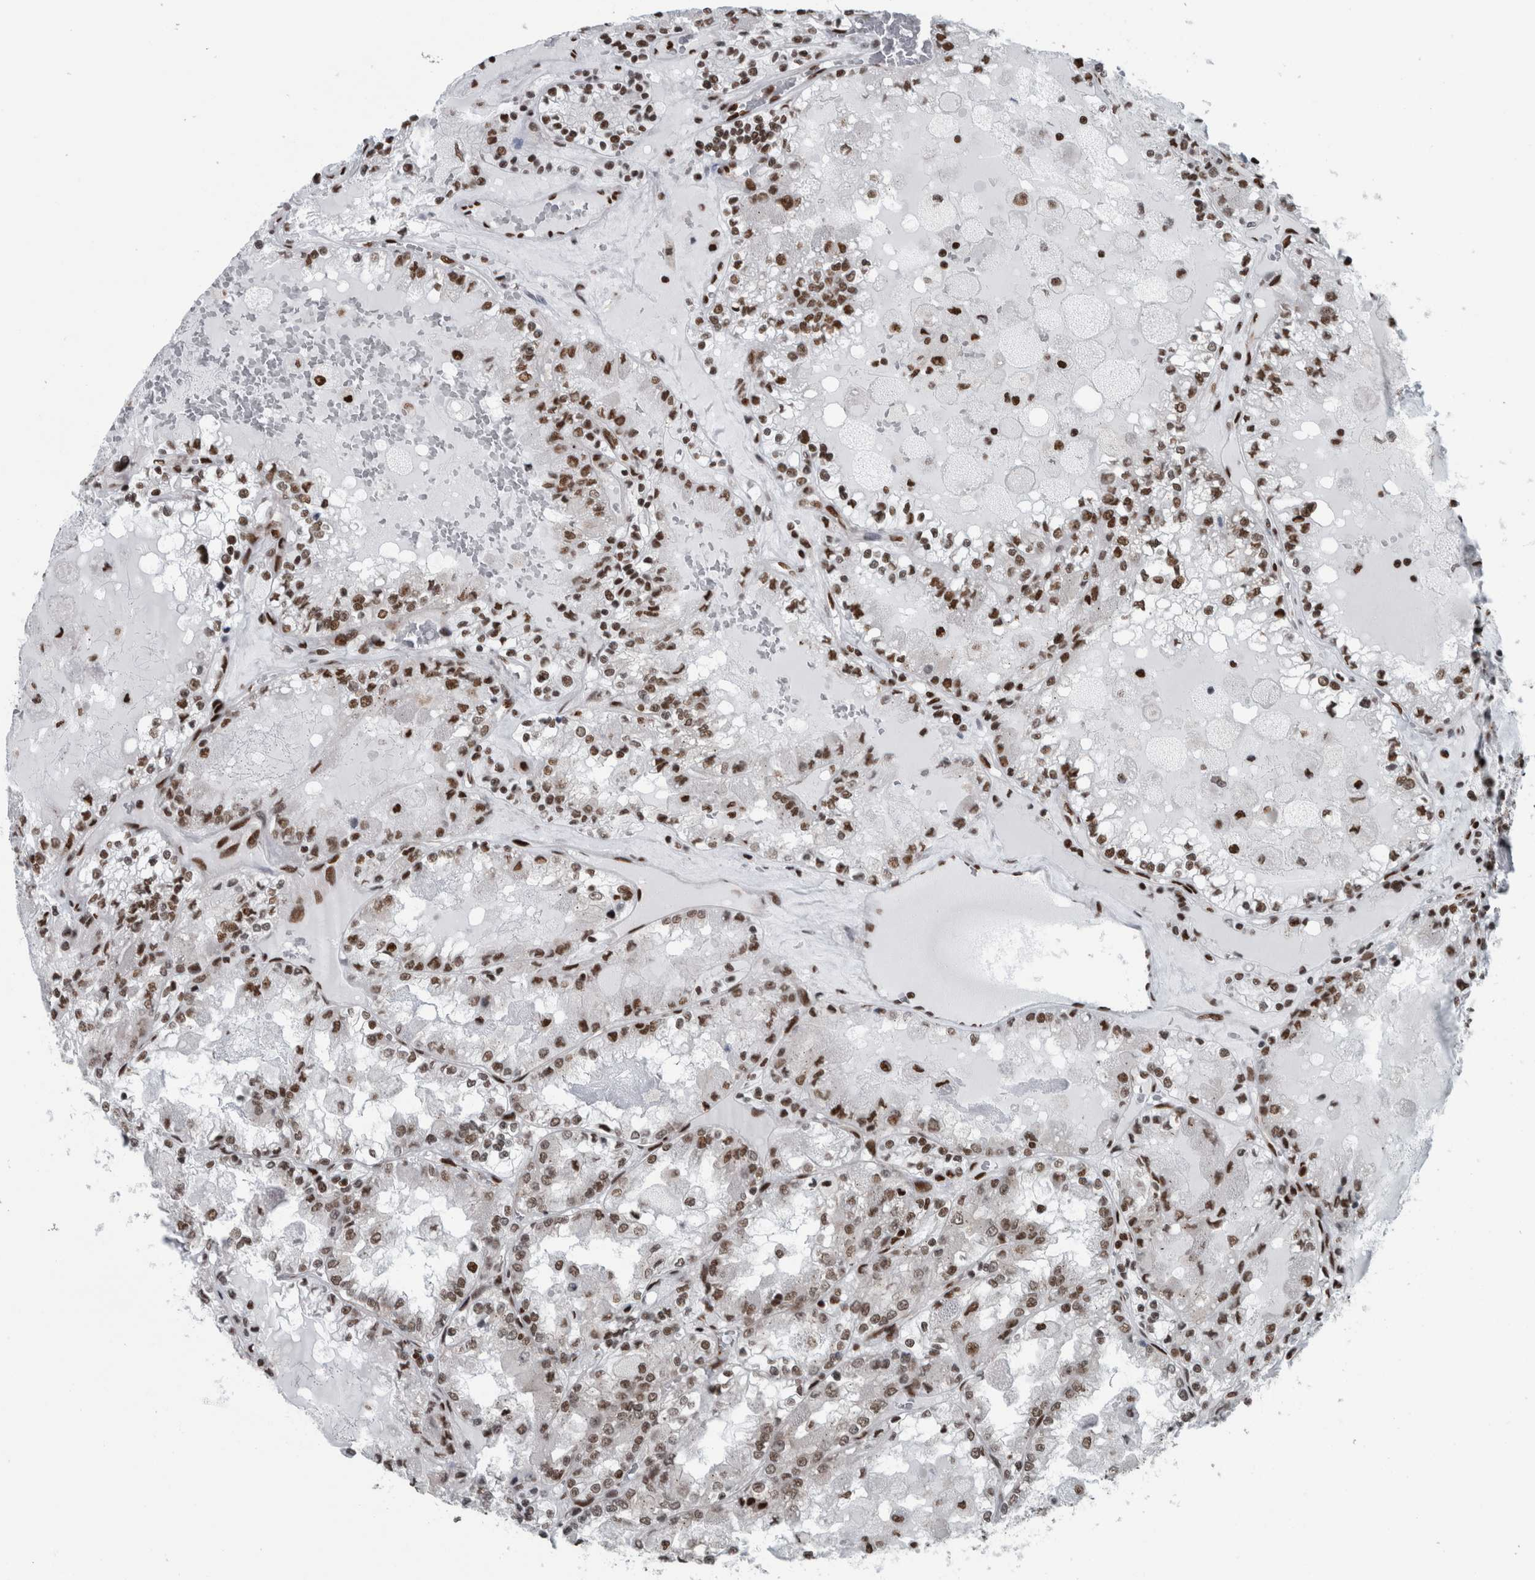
{"staining": {"intensity": "moderate", "quantity": ">75%", "location": "nuclear"}, "tissue": "renal cancer", "cell_type": "Tumor cells", "image_type": "cancer", "snomed": [{"axis": "morphology", "description": "Adenocarcinoma, NOS"}, {"axis": "topography", "description": "Kidney"}], "caption": "Human renal cancer (adenocarcinoma) stained for a protein (brown) shows moderate nuclear positive positivity in about >75% of tumor cells.", "gene": "DNMT3A", "patient": {"sex": "female", "age": 56}}